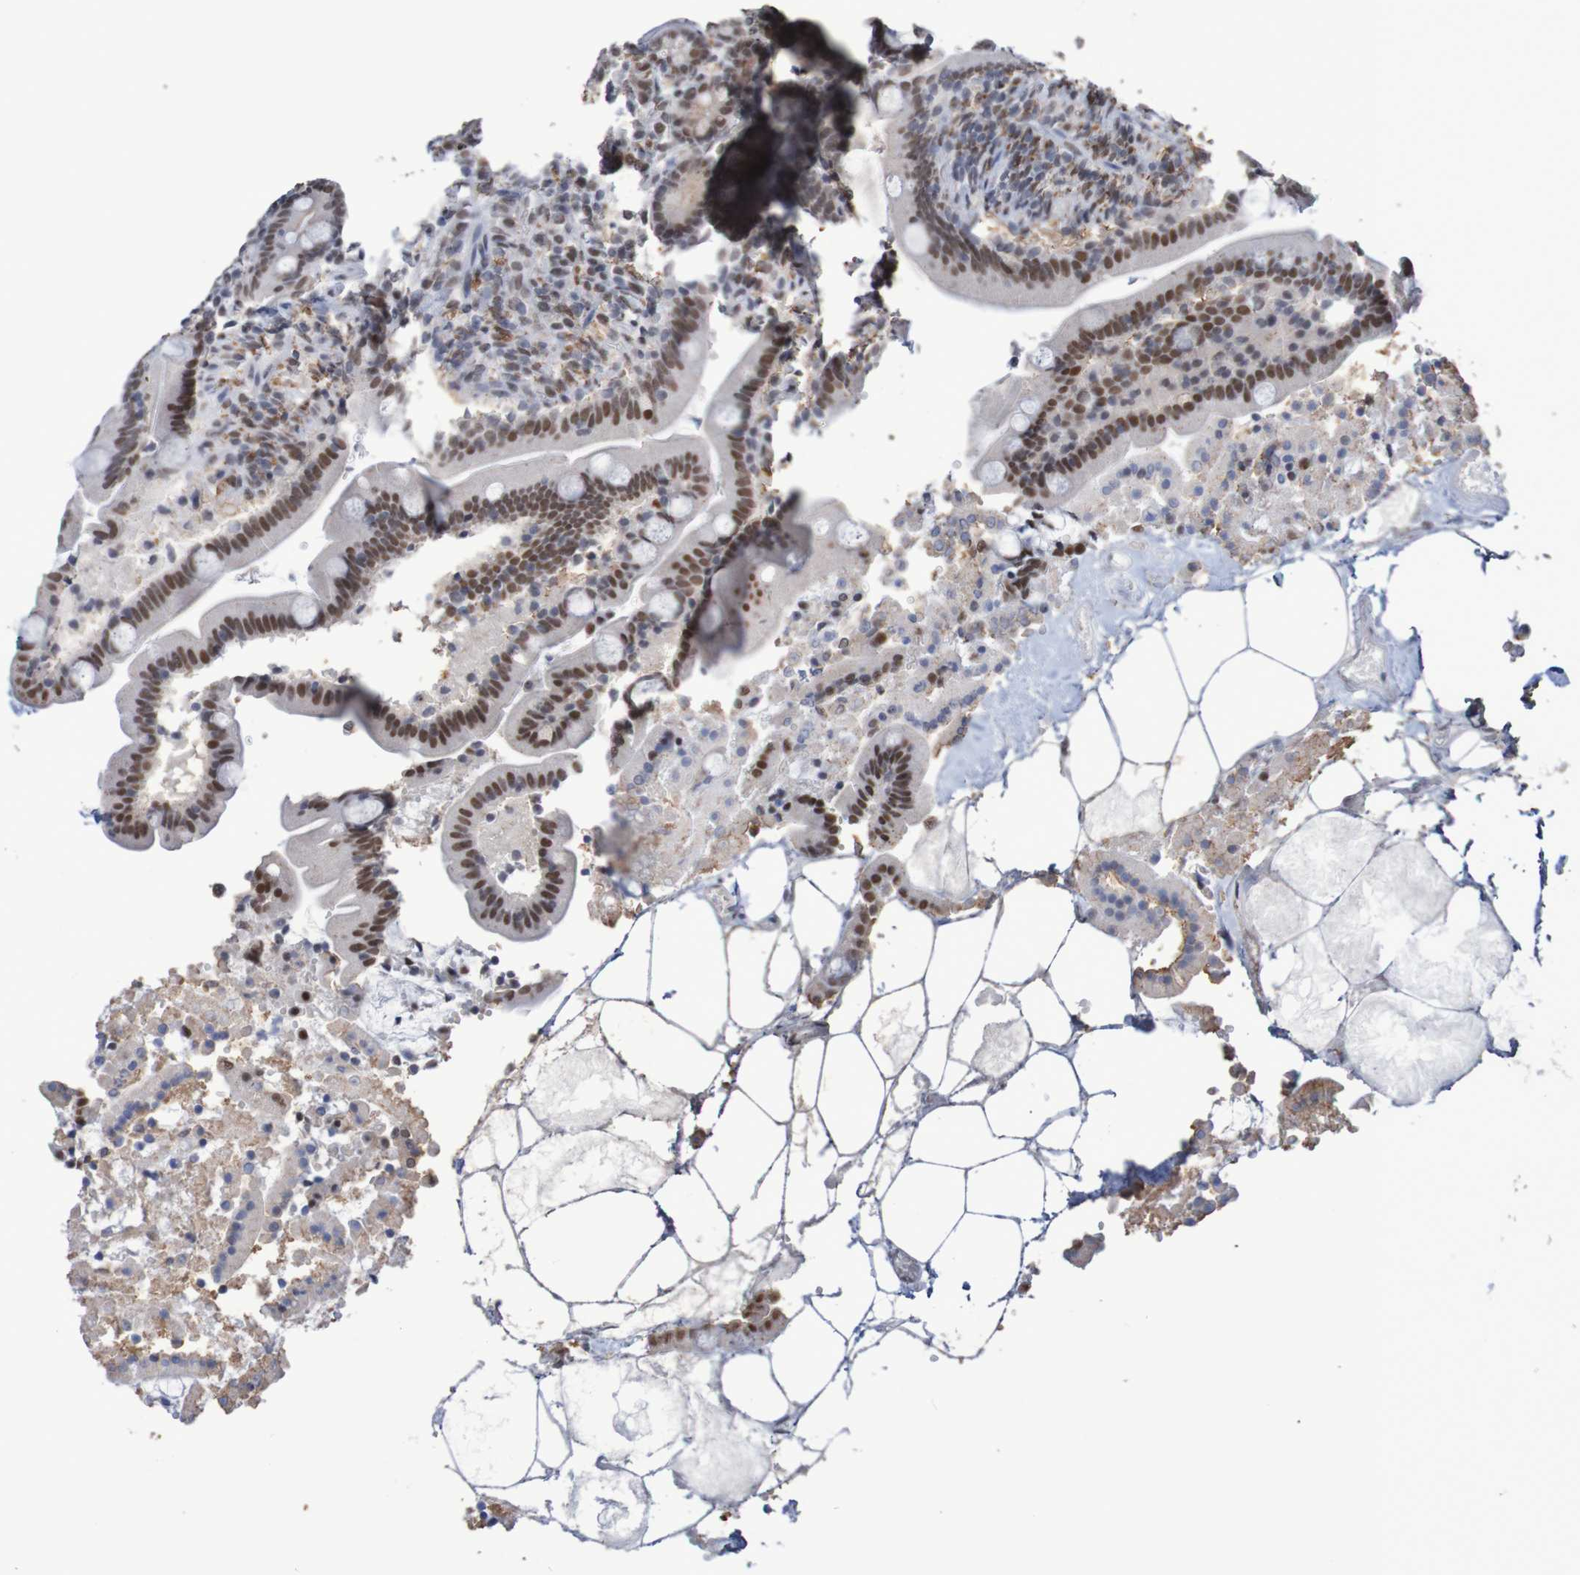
{"staining": {"intensity": "strong", "quantity": ">75%", "location": "nuclear"}, "tissue": "duodenum", "cell_type": "Glandular cells", "image_type": "normal", "snomed": [{"axis": "morphology", "description": "Normal tissue, NOS"}, {"axis": "topography", "description": "Duodenum"}], "caption": "Protein staining displays strong nuclear staining in about >75% of glandular cells in benign duodenum.", "gene": "MRTFB", "patient": {"sex": "male", "age": 54}}